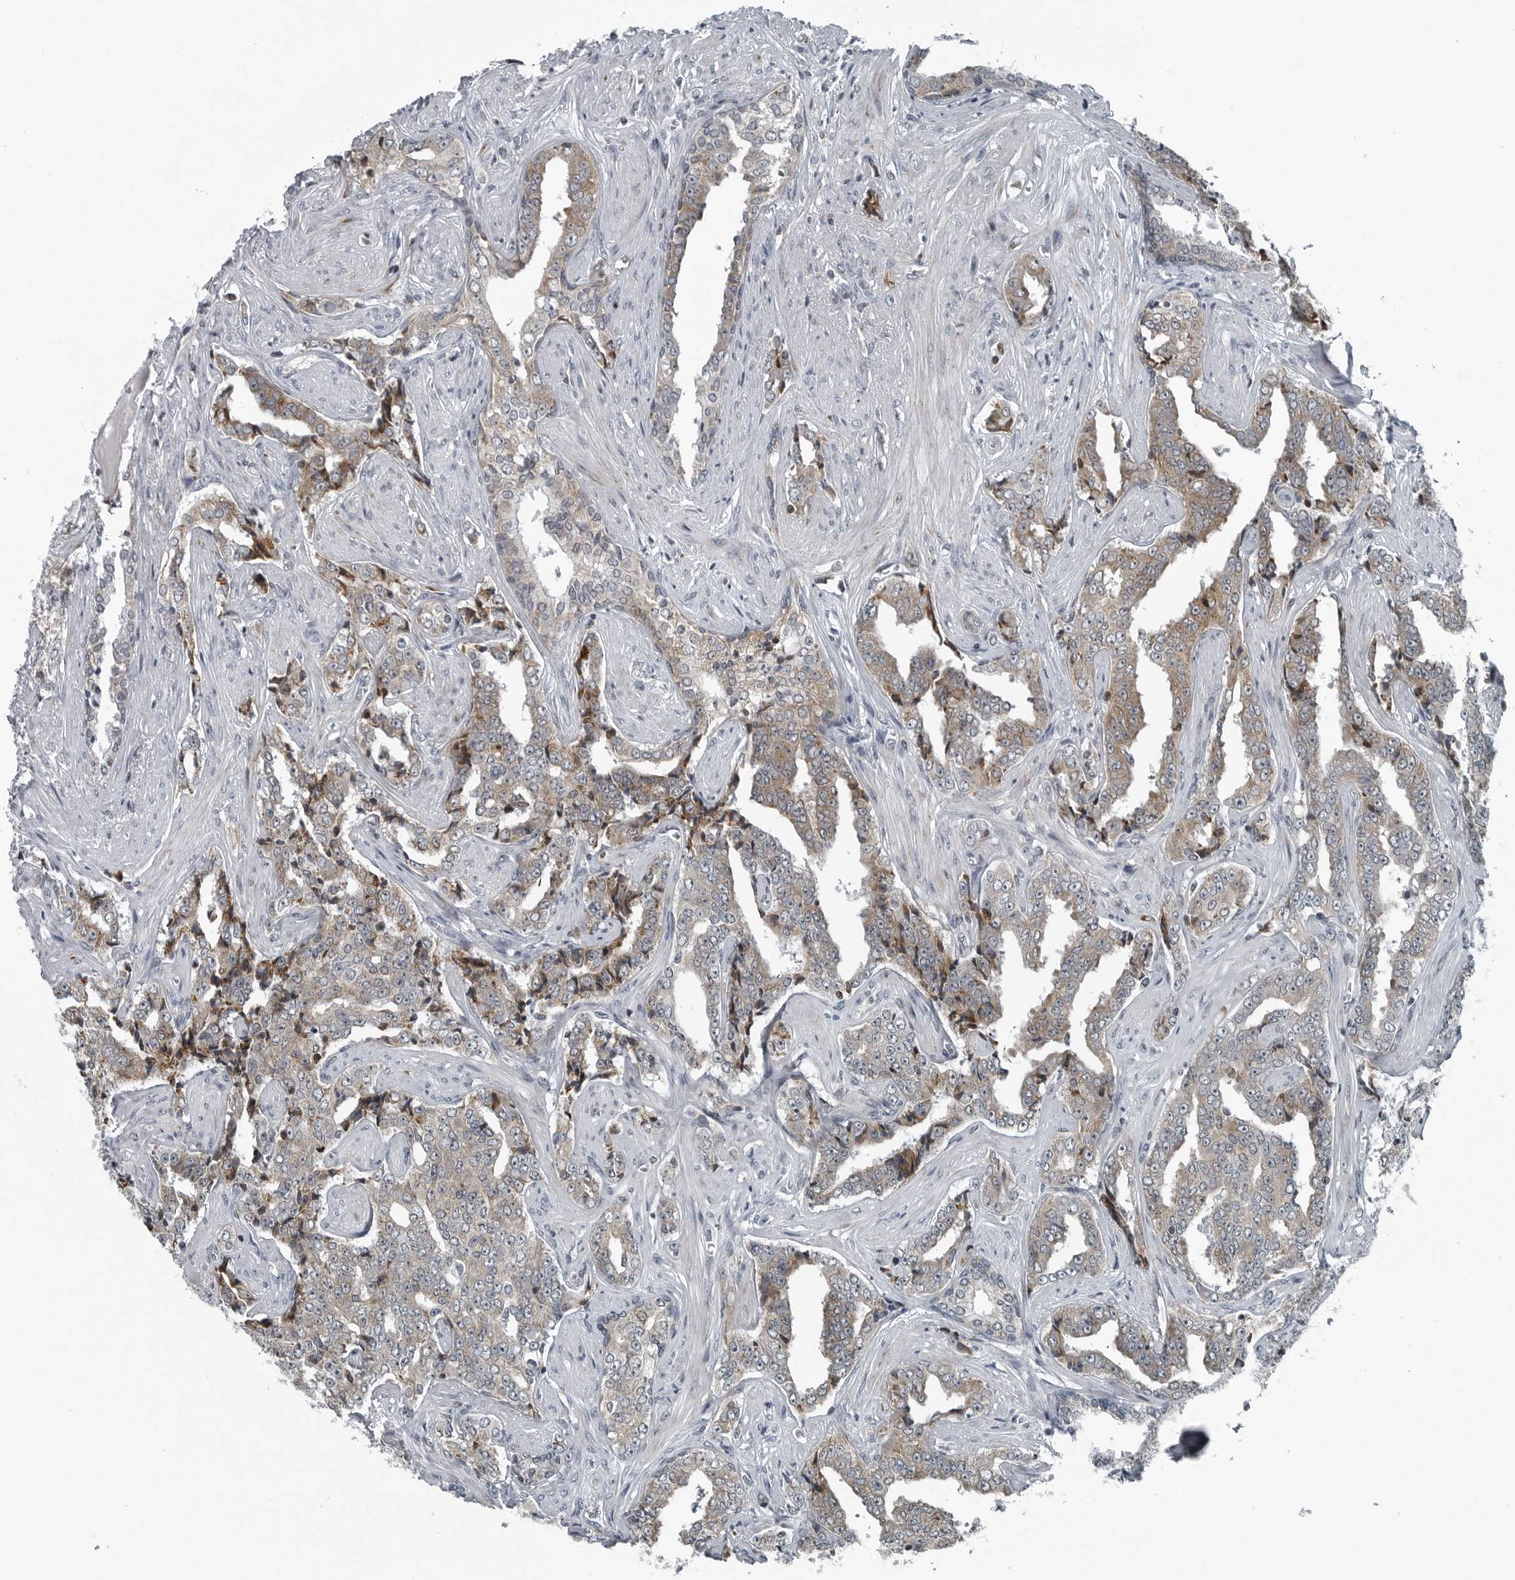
{"staining": {"intensity": "weak", "quantity": ">75%", "location": "cytoplasmic/membranous"}, "tissue": "prostate cancer", "cell_type": "Tumor cells", "image_type": "cancer", "snomed": [{"axis": "morphology", "description": "Adenocarcinoma, High grade"}, {"axis": "topography", "description": "Prostate"}], "caption": "Tumor cells exhibit low levels of weak cytoplasmic/membranous expression in about >75% of cells in human prostate cancer.", "gene": "GAK", "patient": {"sex": "male", "age": 71}}